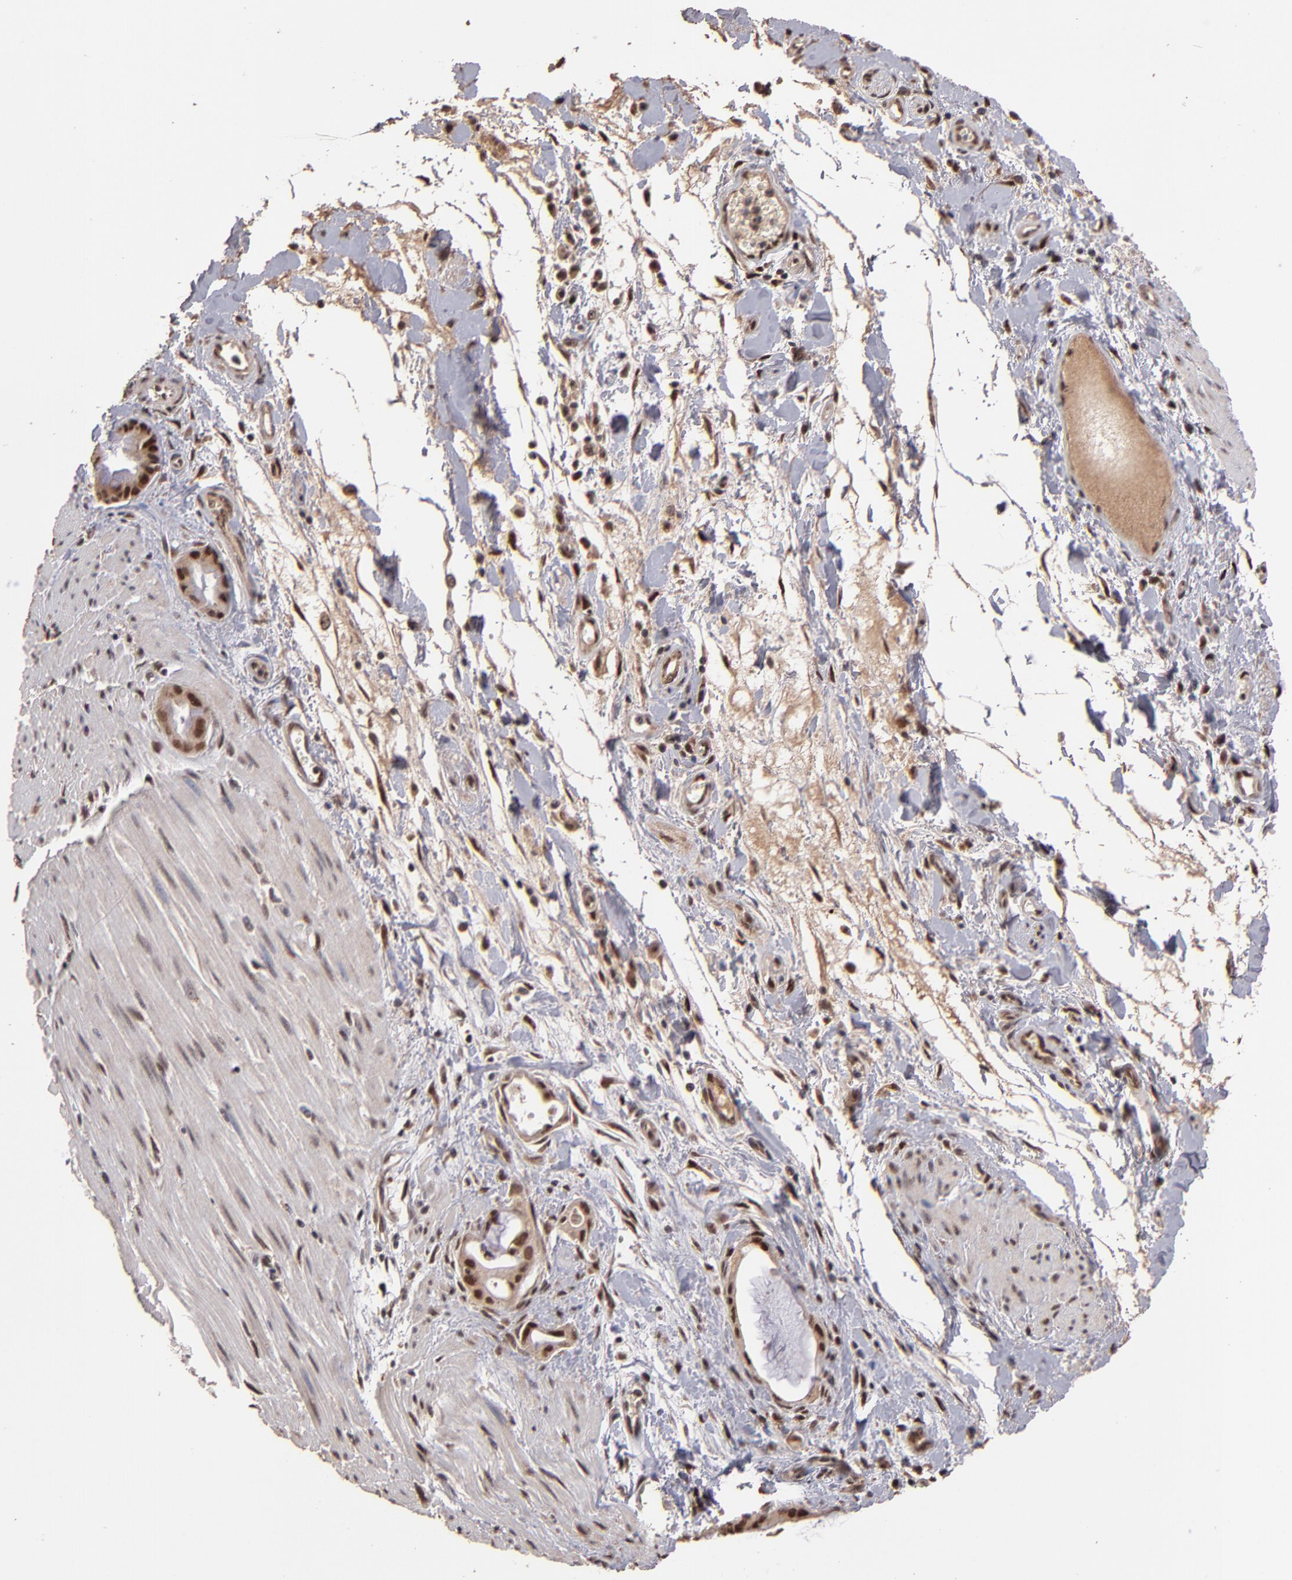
{"staining": {"intensity": "moderate", "quantity": ">75%", "location": "nuclear"}, "tissue": "pancreatic cancer", "cell_type": "Tumor cells", "image_type": "cancer", "snomed": [{"axis": "morphology", "description": "Adenocarcinoma, NOS"}, {"axis": "topography", "description": "Pancreas"}], "caption": "High-magnification brightfield microscopy of pancreatic adenocarcinoma stained with DAB (brown) and counterstained with hematoxylin (blue). tumor cells exhibit moderate nuclear expression is seen in about>75% of cells.", "gene": "EAPP", "patient": {"sex": "male", "age": 59}}